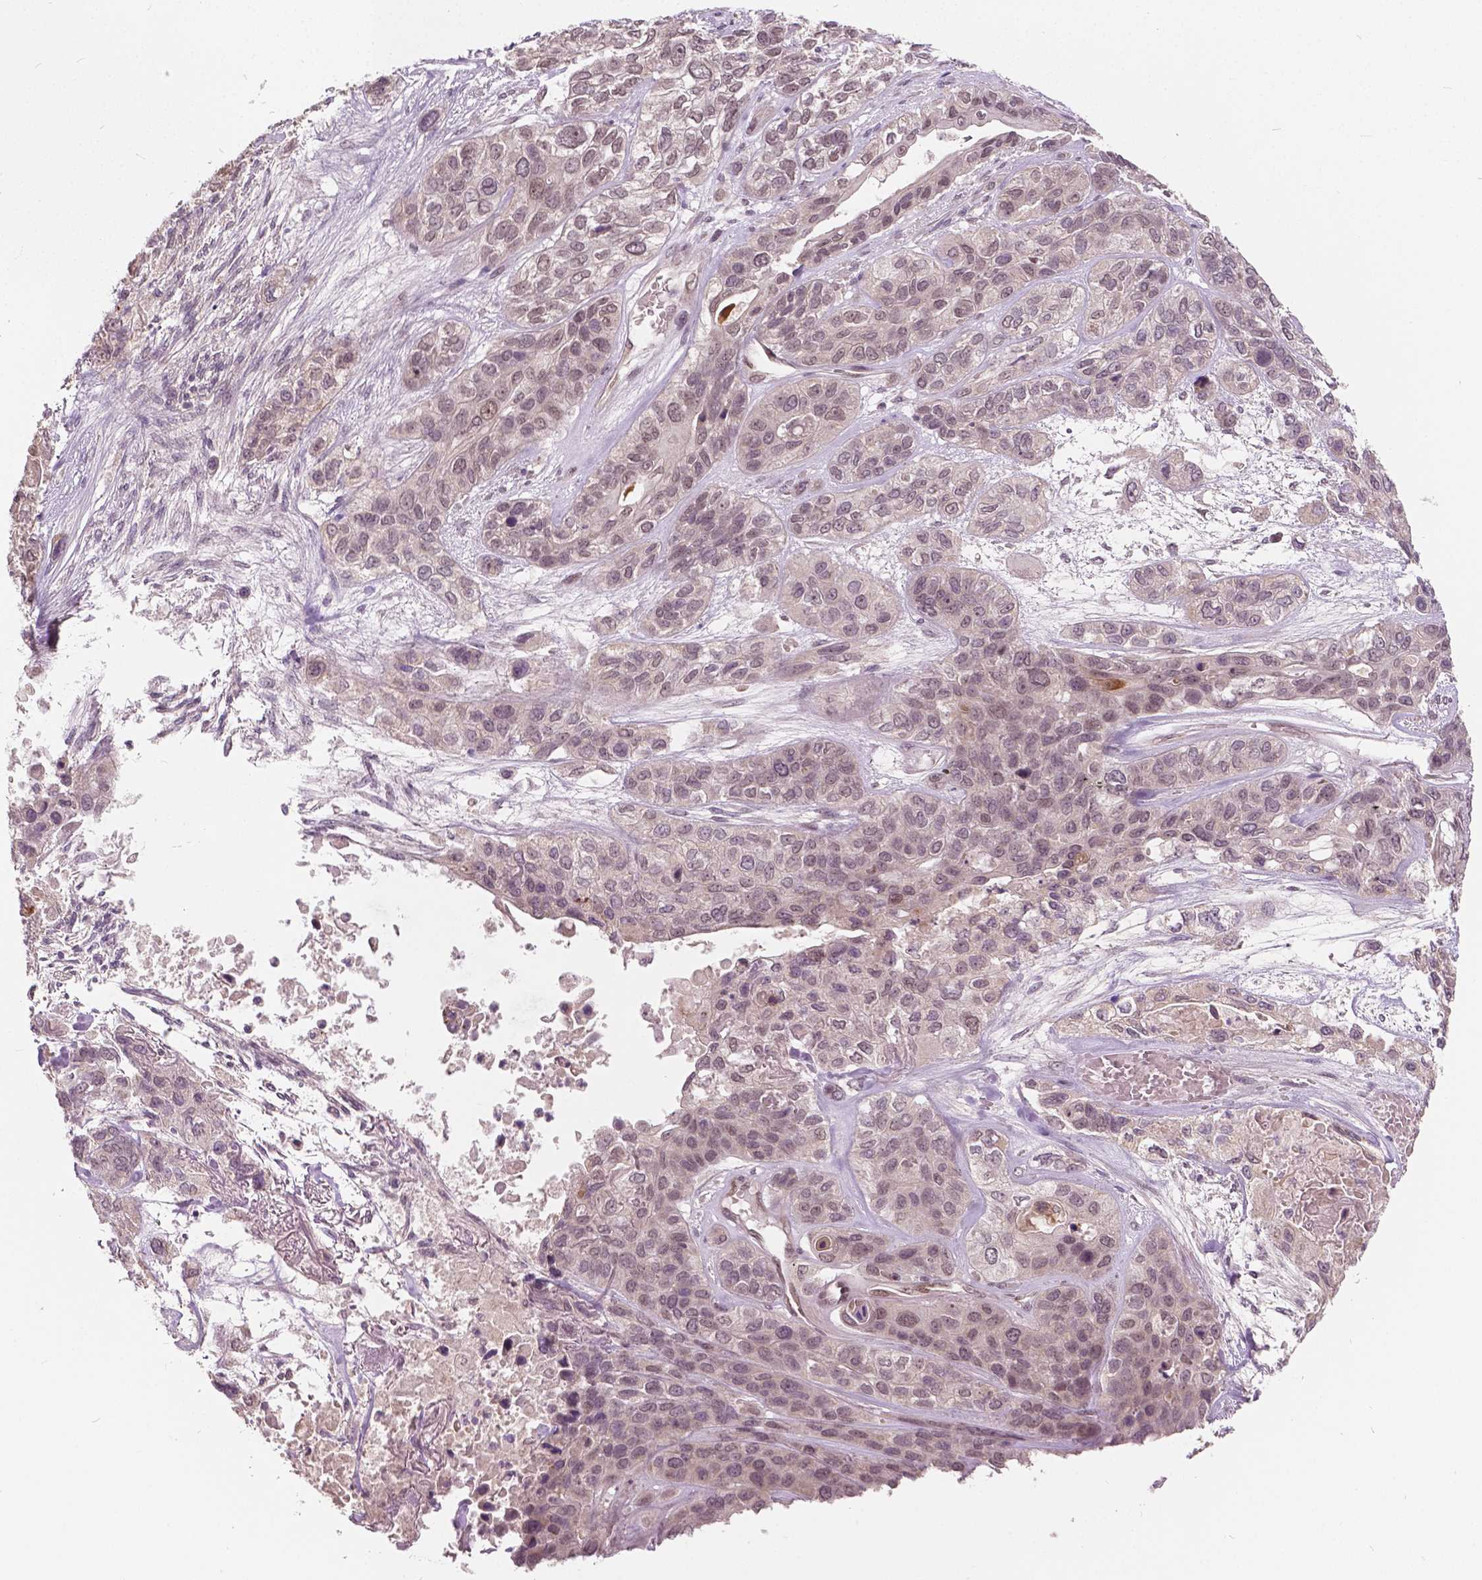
{"staining": {"intensity": "negative", "quantity": "none", "location": "none"}, "tissue": "lung cancer", "cell_type": "Tumor cells", "image_type": "cancer", "snomed": [{"axis": "morphology", "description": "Squamous cell carcinoma, NOS"}, {"axis": "topography", "description": "Lung"}], "caption": "Immunohistochemistry micrograph of lung cancer stained for a protein (brown), which shows no expression in tumor cells.", "gene": "HMBOX1", "patient": {"sex": "female", "age": 70}}